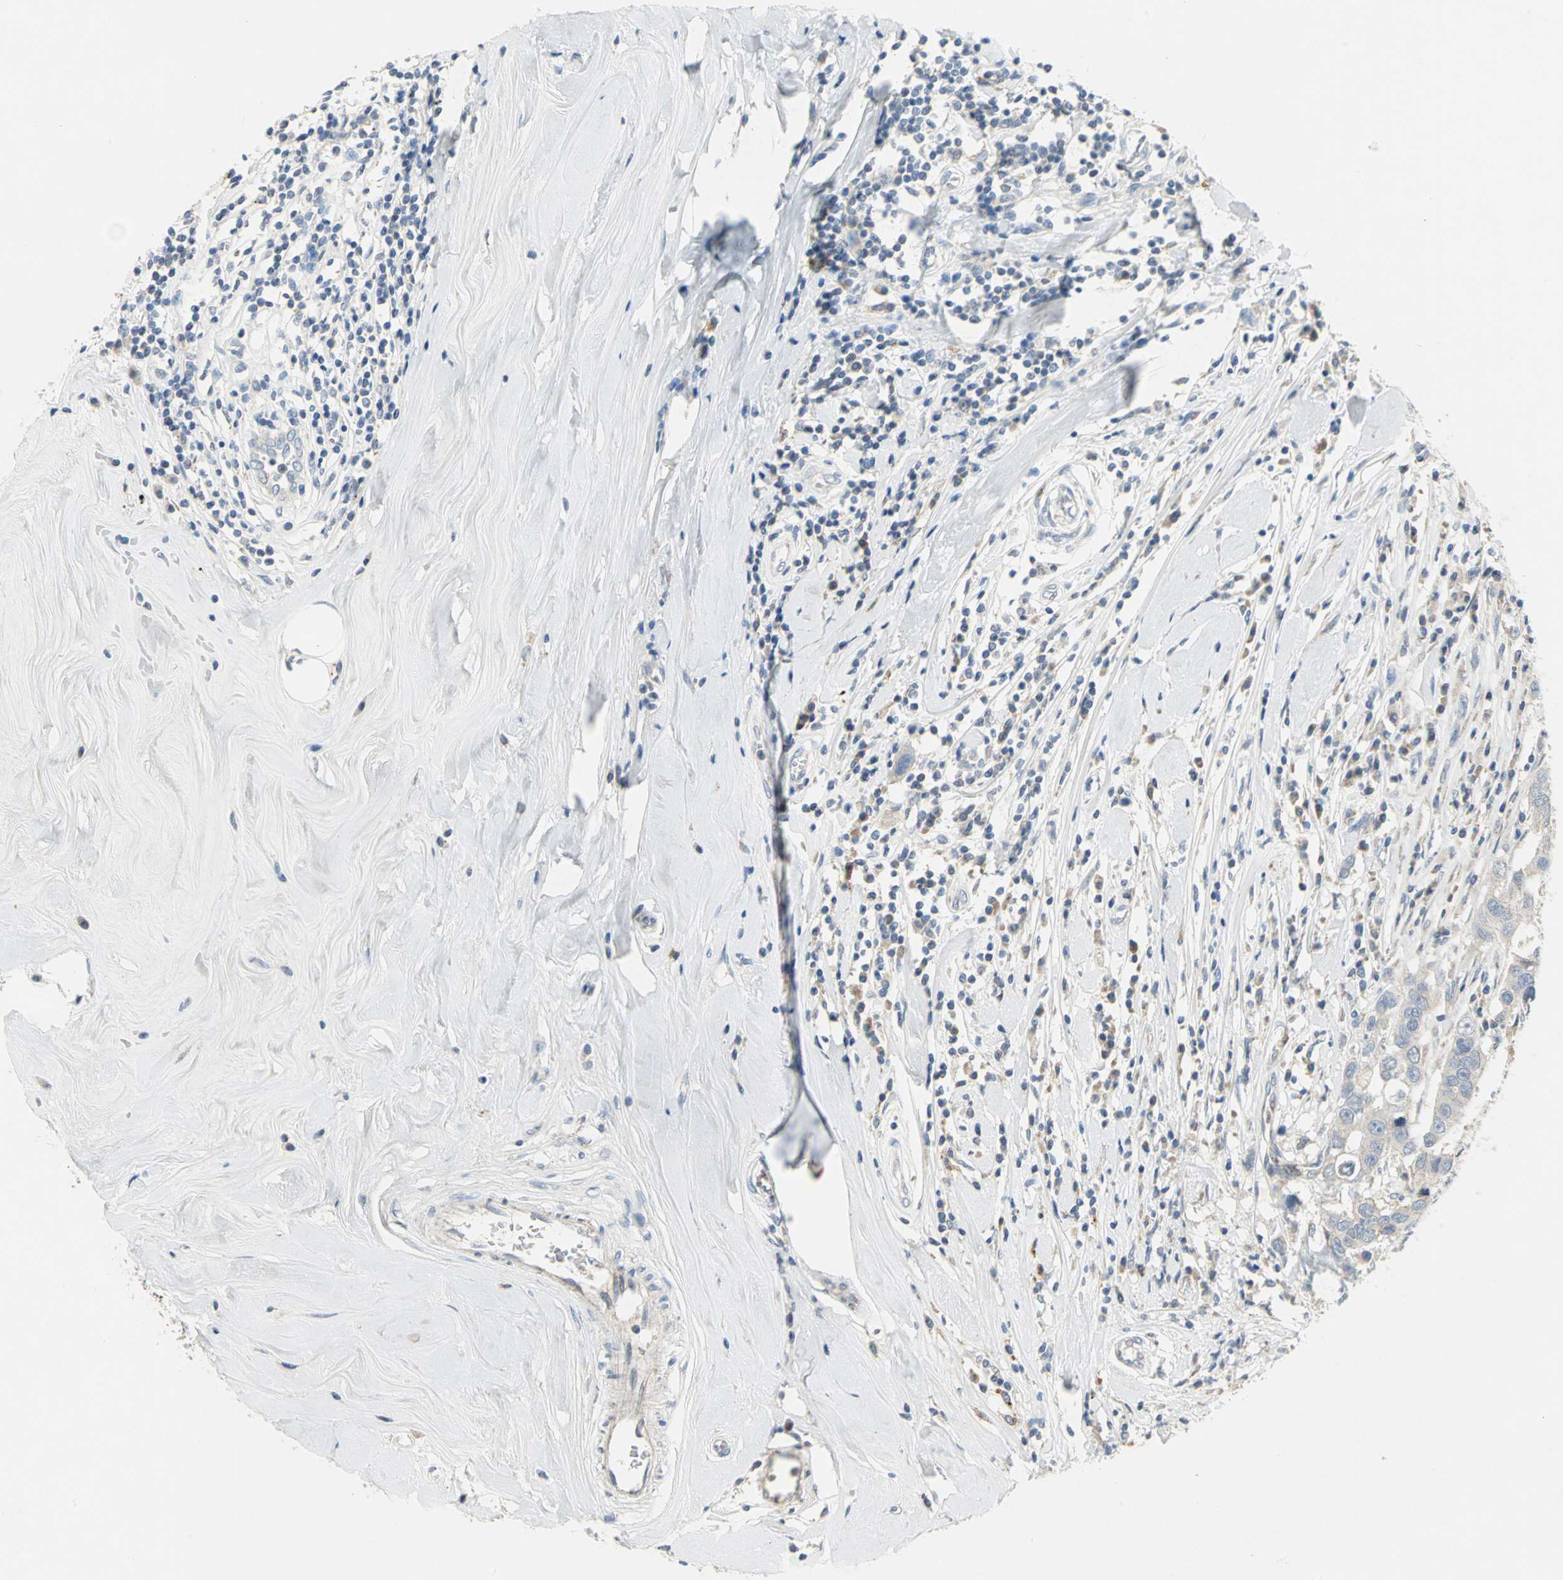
{"staining": {"intensity": "weak", "quantity": "25%-75%", "location": "cytoplasmic/membranous"}, "tissue": "breast cancer", "cell_type": "Tumor cells", "image_type": "cancer", "snomed": [{"axis": "morphology", "description": "Duct carcinoma"}, {"axis": "topography", "description": "Breast"}], "caption": "Immunohistochemical staining of breast cancer (intraductal carcinoma) shows weak cytoplasmic/membranous protein expression in about 25%-75% of tumor cells.", "gene": "SPPL2B", "patient": {"sex": "female", "age": 27}}